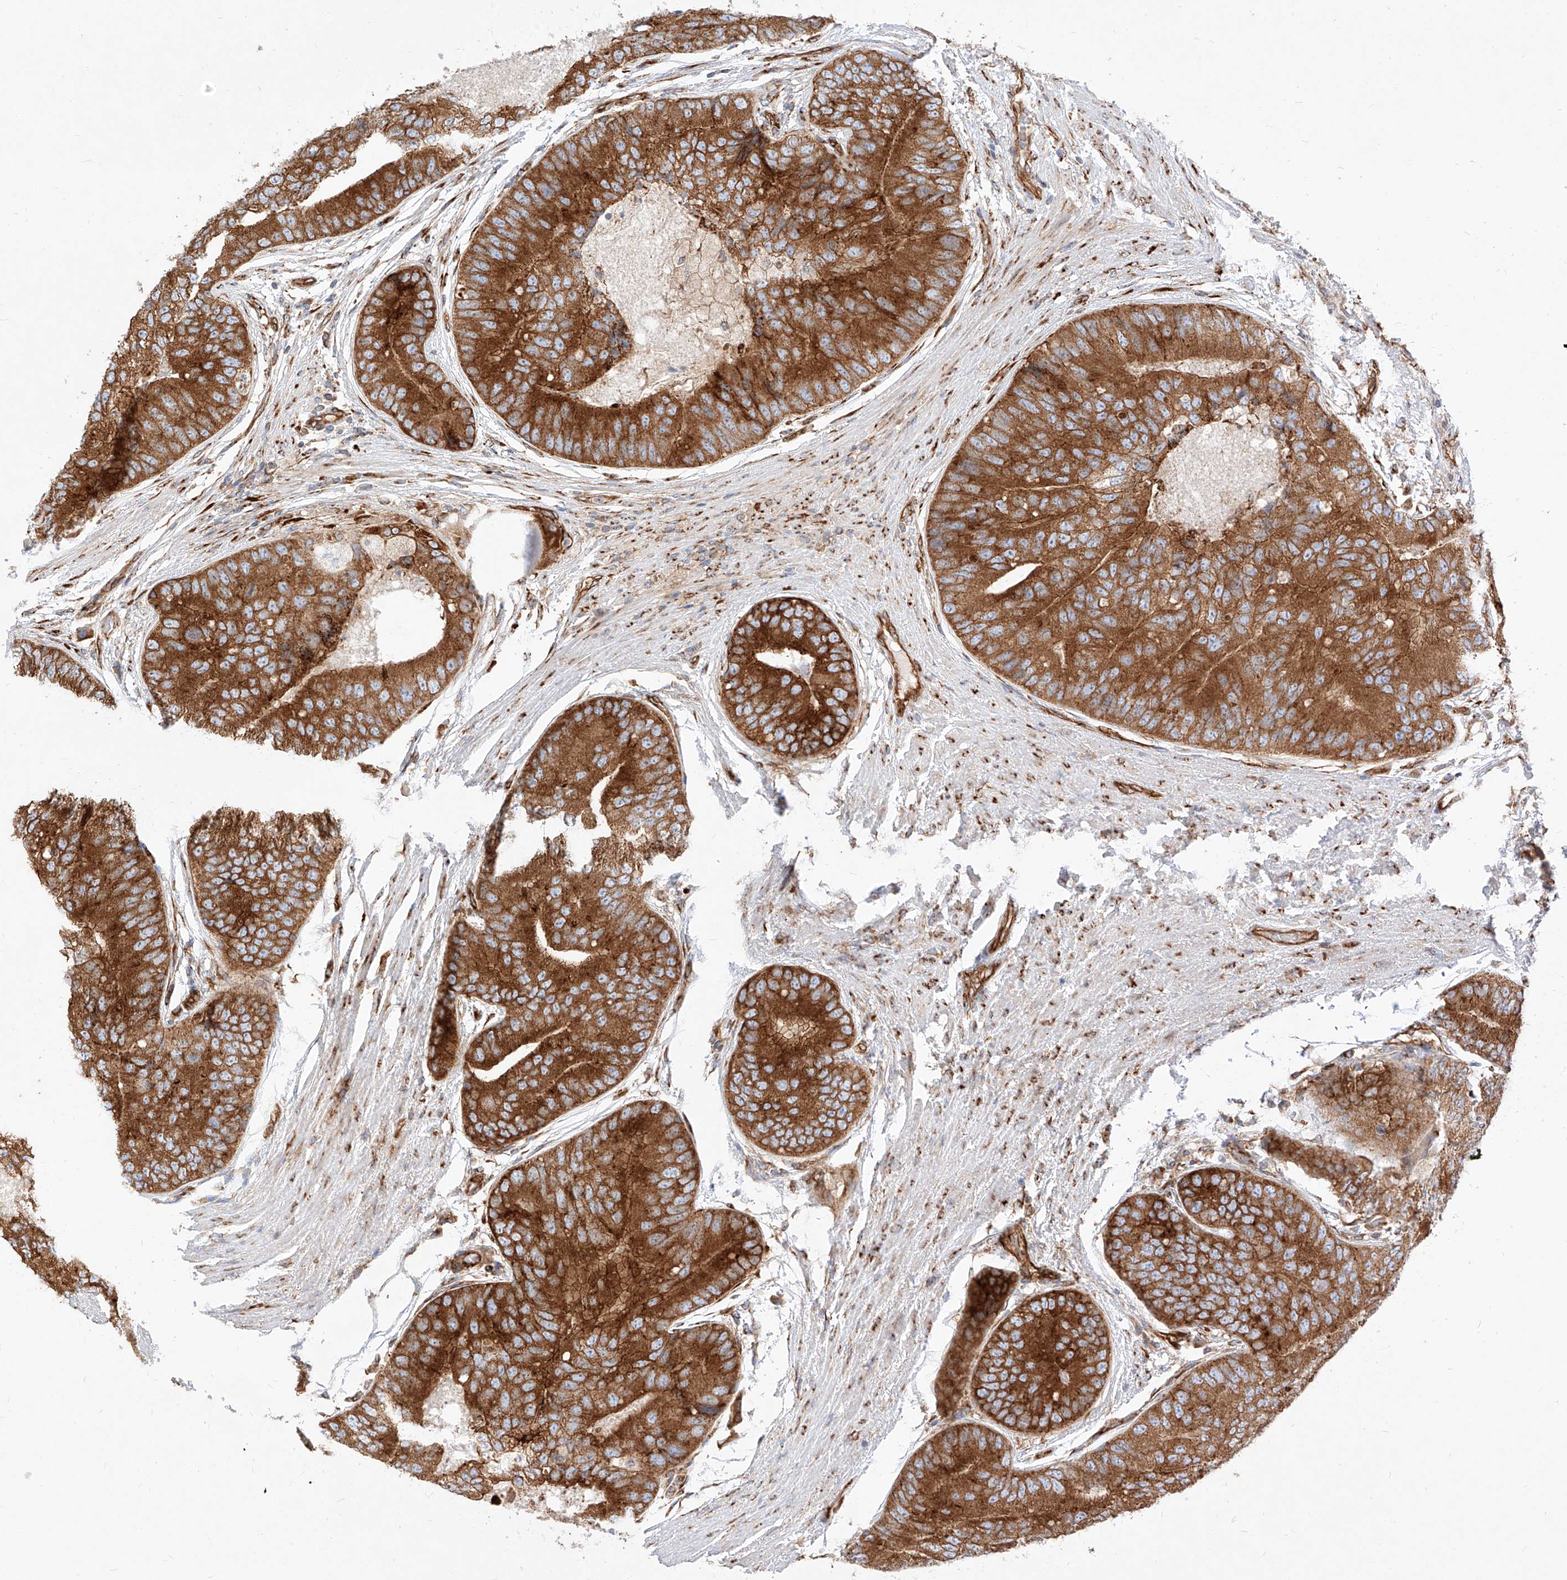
{"staining": {"intensity": "strong", "quantity": ">75%", "location": "cytoplasmic/membranous"}, "tissue": "prostate cancer", "cell_type": "Tumor cells", "image_type": "cancer", "snomed": [{"axis": "morphology", "description": "Adenocarcinoma, High grade"}, {"axis": "topography", "description": "Prostate"}], "caption": "High-power microscopy captured an IHC micrograph of prostate high-grade adenocarcinoma, revealing strong cytoplasmic/membranous expression in about >75% of tumor cells.", "gene": "CSGALNACT2", "patient": {"sex": "male", "age": 70}}